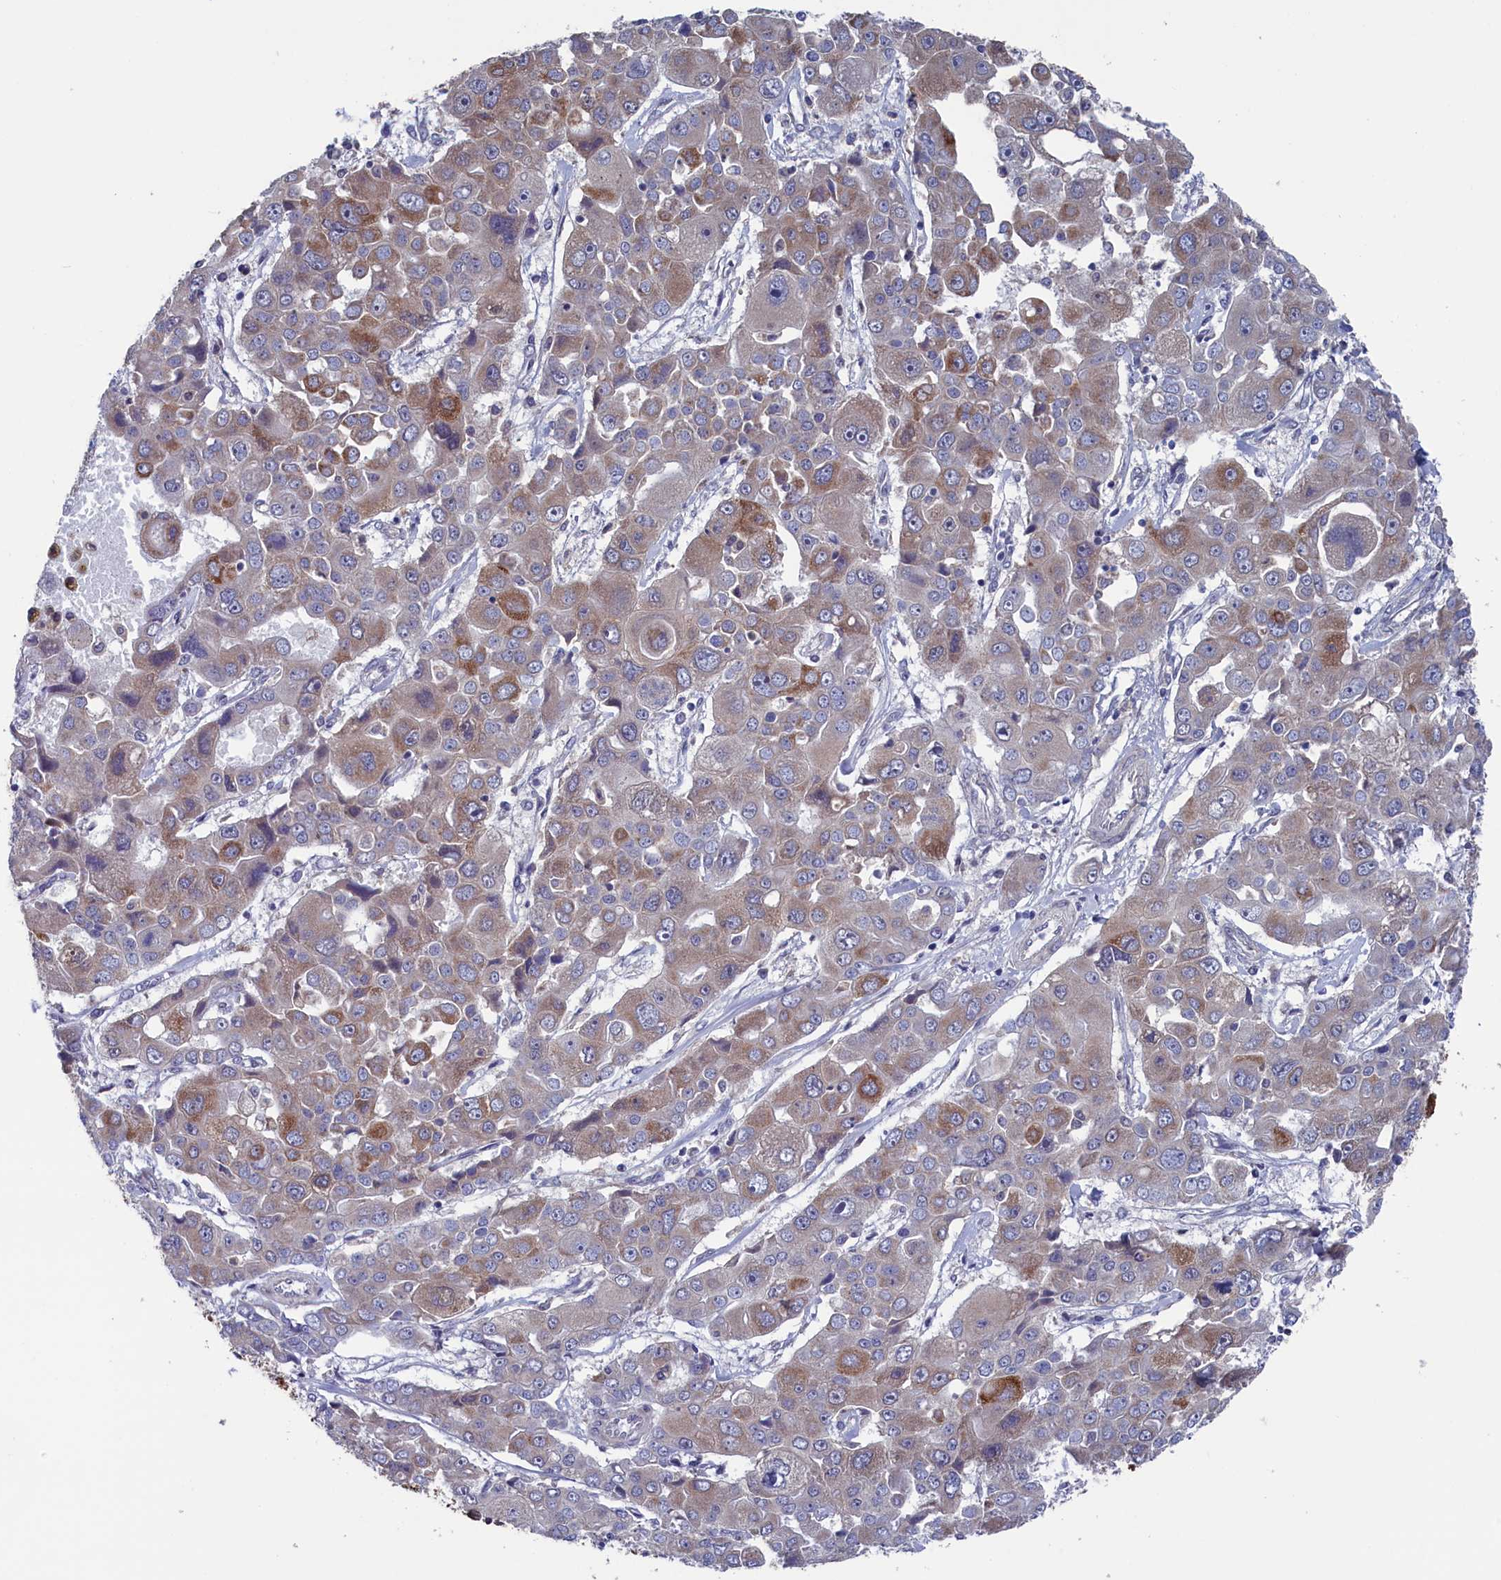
{"staining": {"intensity": "moderate", "quantity": "25%-75%", "location": "cytoplasmic/membranous"}, "tissue": "liver cancer", "cell_type": "Tumor cells", "image_type": "cancer", "snomed": [{"axis": "morphology", "description": "Cholangiocarcinoma"}, {"axis": "topography", "description": "Liver"}], "caption": "Liver cancer (cholangiocarcinoma) stained with a brown dye reveals moderate cytoplasmic/membranous positive positivity in approximately 25%-75% of tumor cells.", "gene": "SPATA13", "patient": {"sex": "male", "age": 67}}